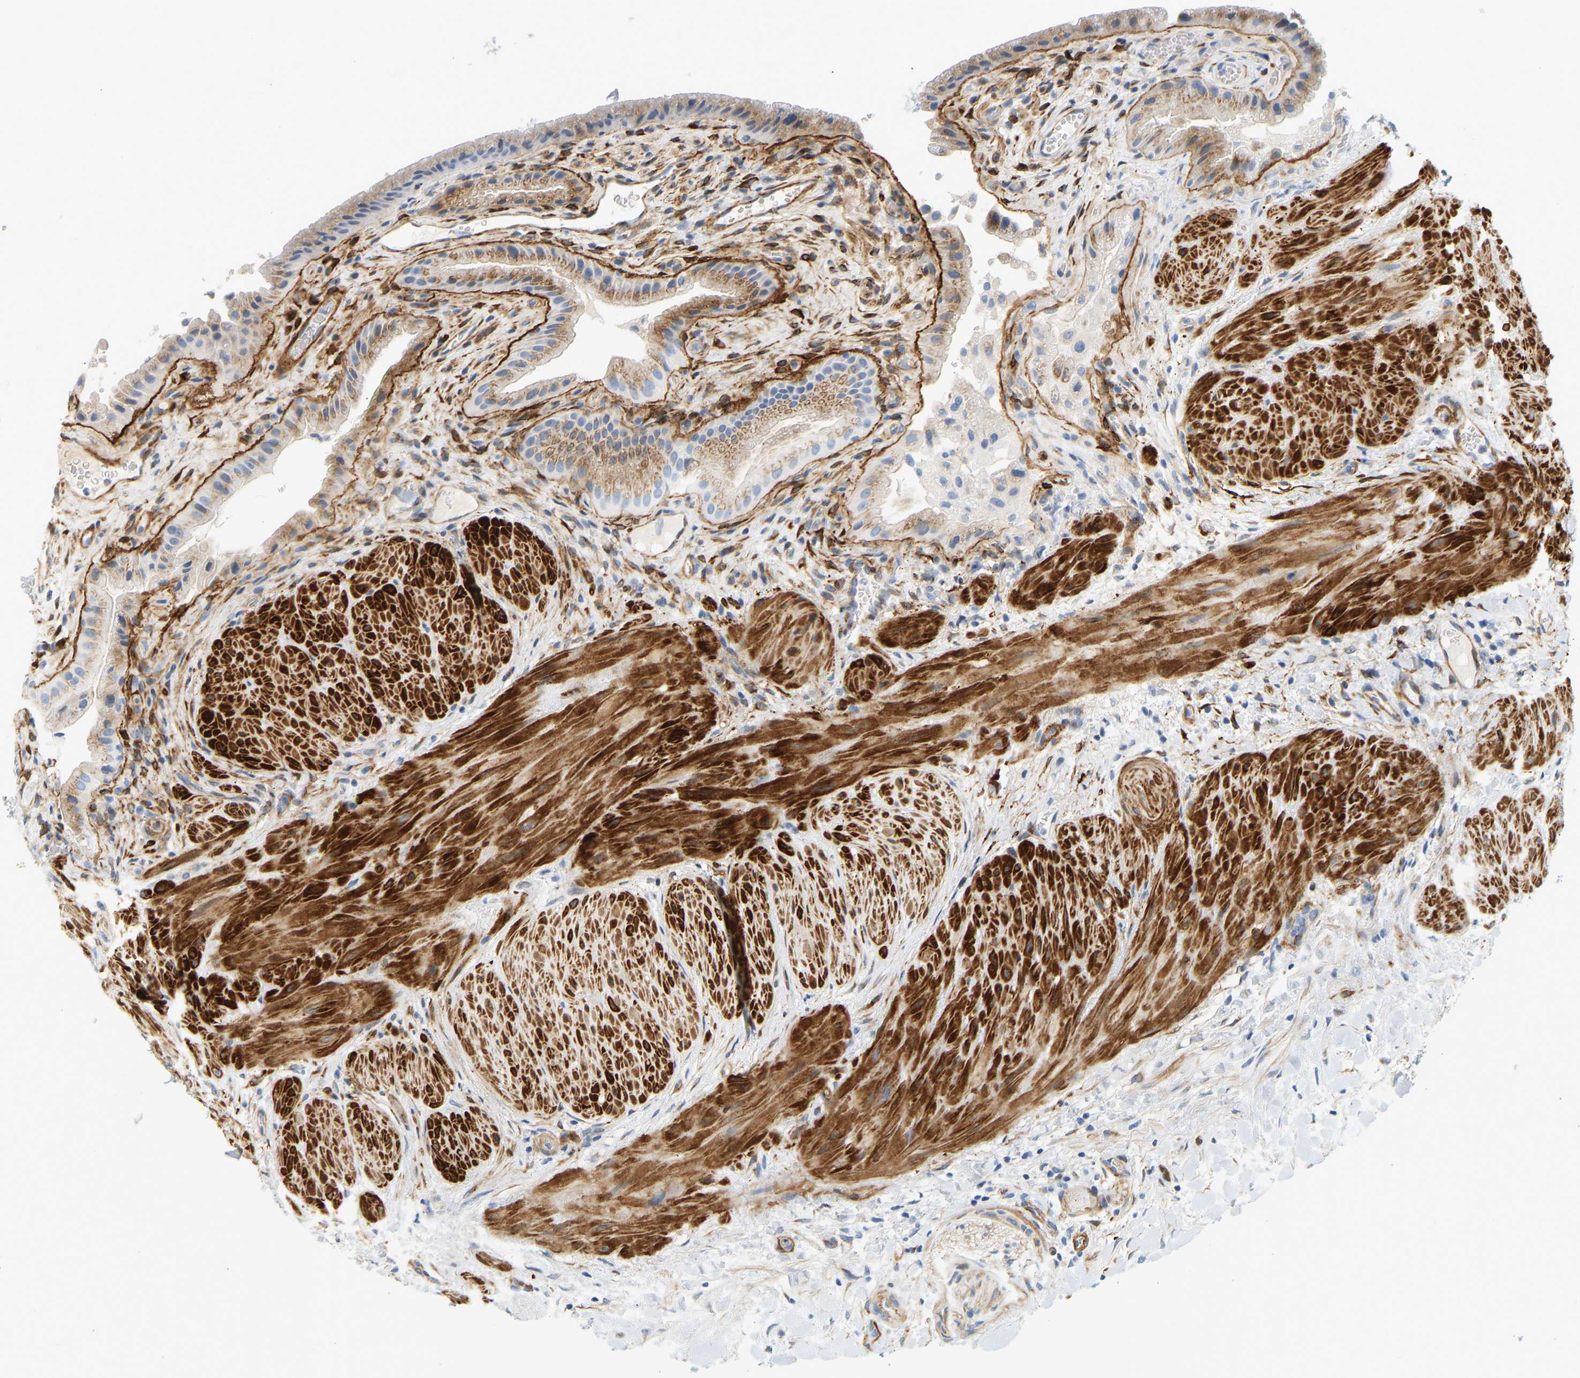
{"staining": {"intensity": "moderate", "quantity": ">75%", "location": "cytoplasmic/membranous"}, "tissue": "gallbladder", "cell_type": "Glandular cells", "image_type": "normal", "snomed": [{"axis": "morphology", "description": "Normal tissue, NOS"}, {"axis": "topography", "description": "Gallbladder"}], "caption": "Immunohistochemical staining of normal human gallbladder exhibits moderate cytoplasmic/membranous protein positivity in about >75% of glandular cells.", "gene": "SLC30A7", "patient": {"sex": "male", "age": 49}}